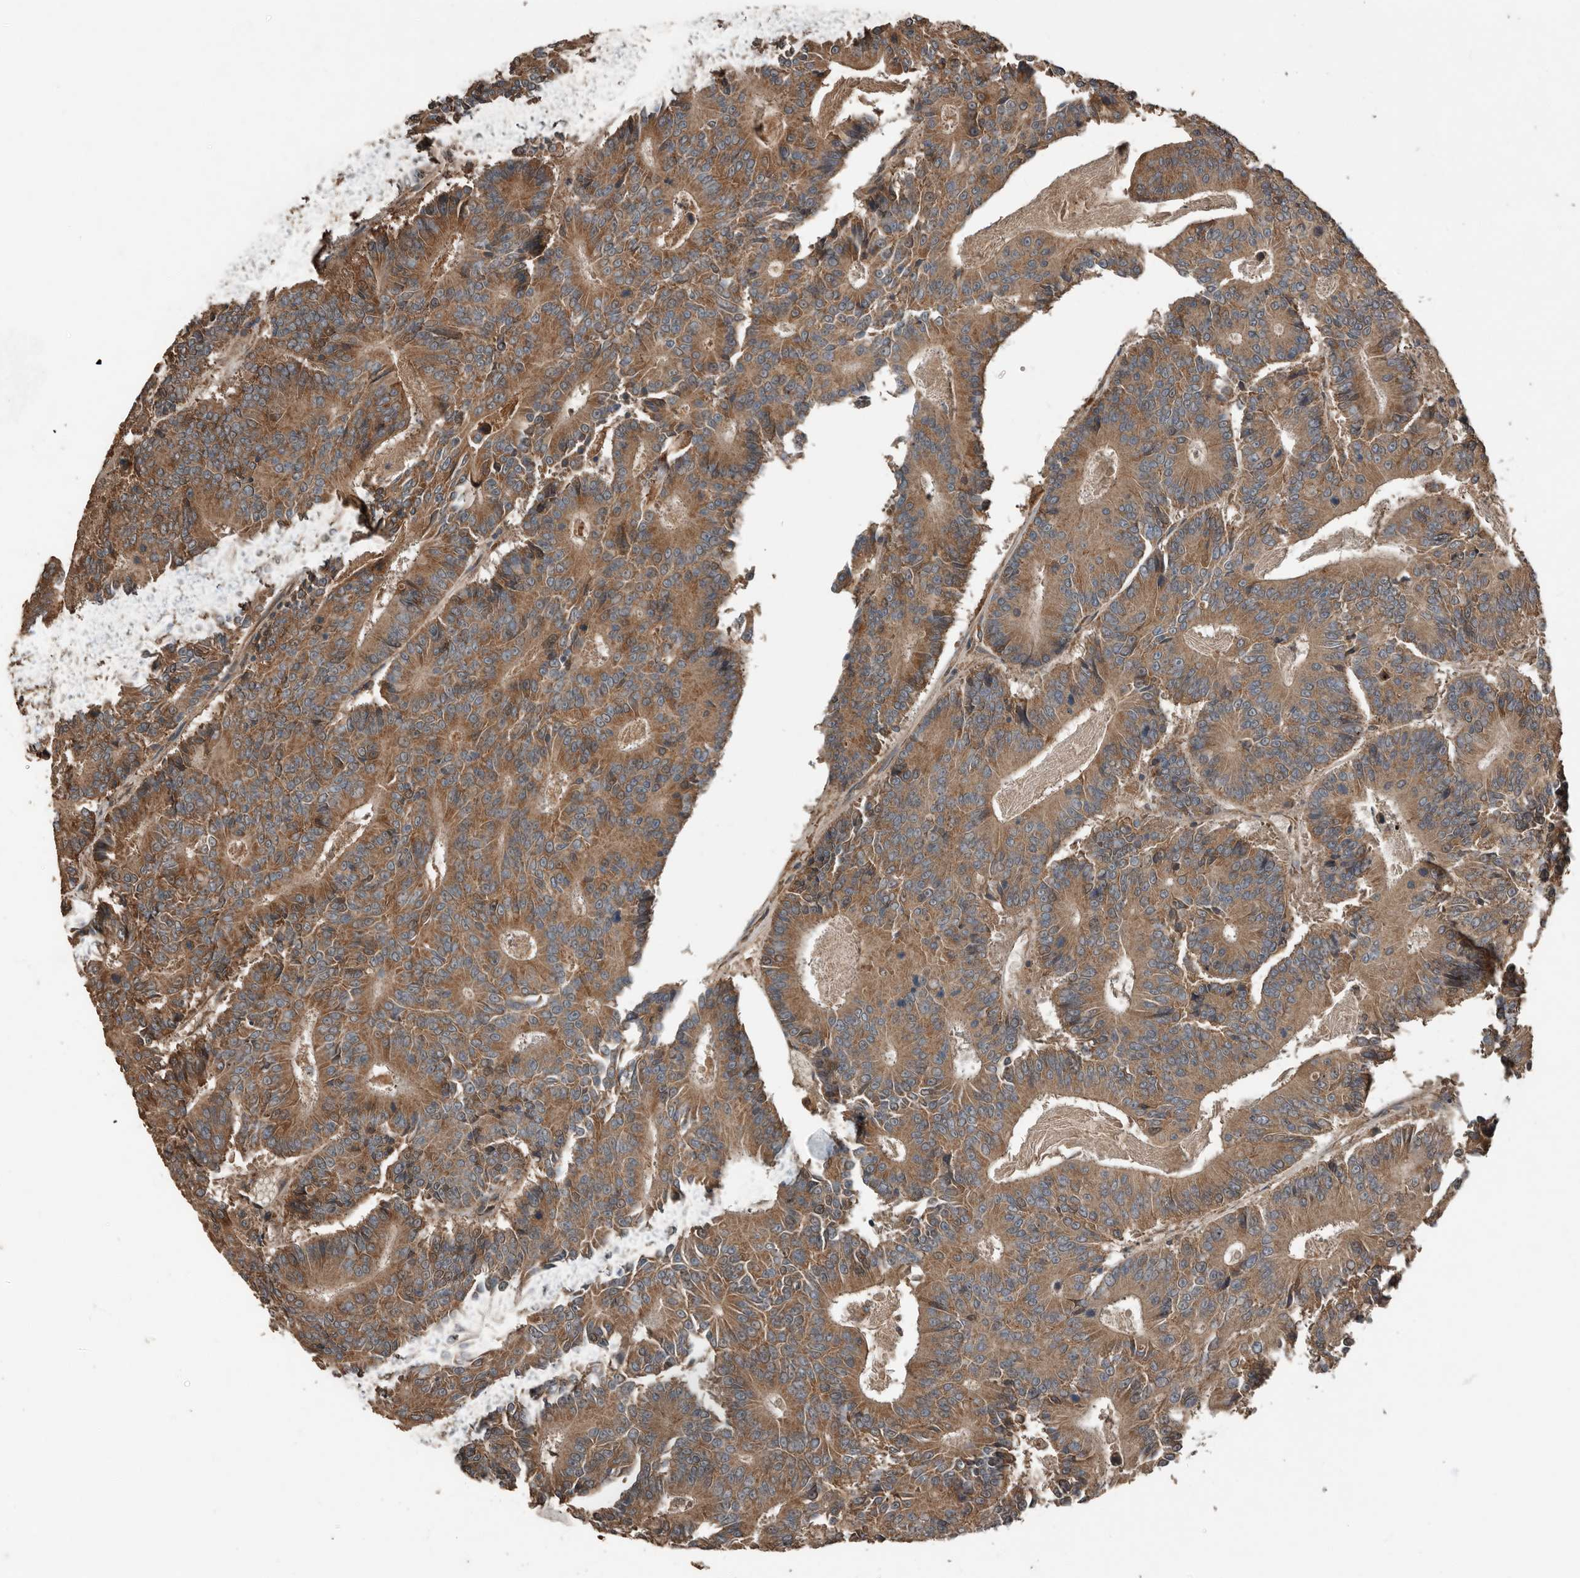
{"staining": {"intensity": "moderate", "quantity": ">75%", "location": "cytoplasmic/membranous"}, "tissue": "colorectal cancer", "cell_type": "Tumor cells", "image_type": "cancer", "snomed": [{"axis": "morphology", "description": "Adenocarcinoma, NOS"}, {"axis": "topography", "description": "Colon"}], "caption": "IHC image of colorectal cancer (adenocarcinoma) stained for a protein (brown), which exhibits medium levels of moderate cytoplasmic/membranous positivity in about >75% of tumor cells.", "gene": "RNF207", "patient": {"sex": "male", "age": 83}}